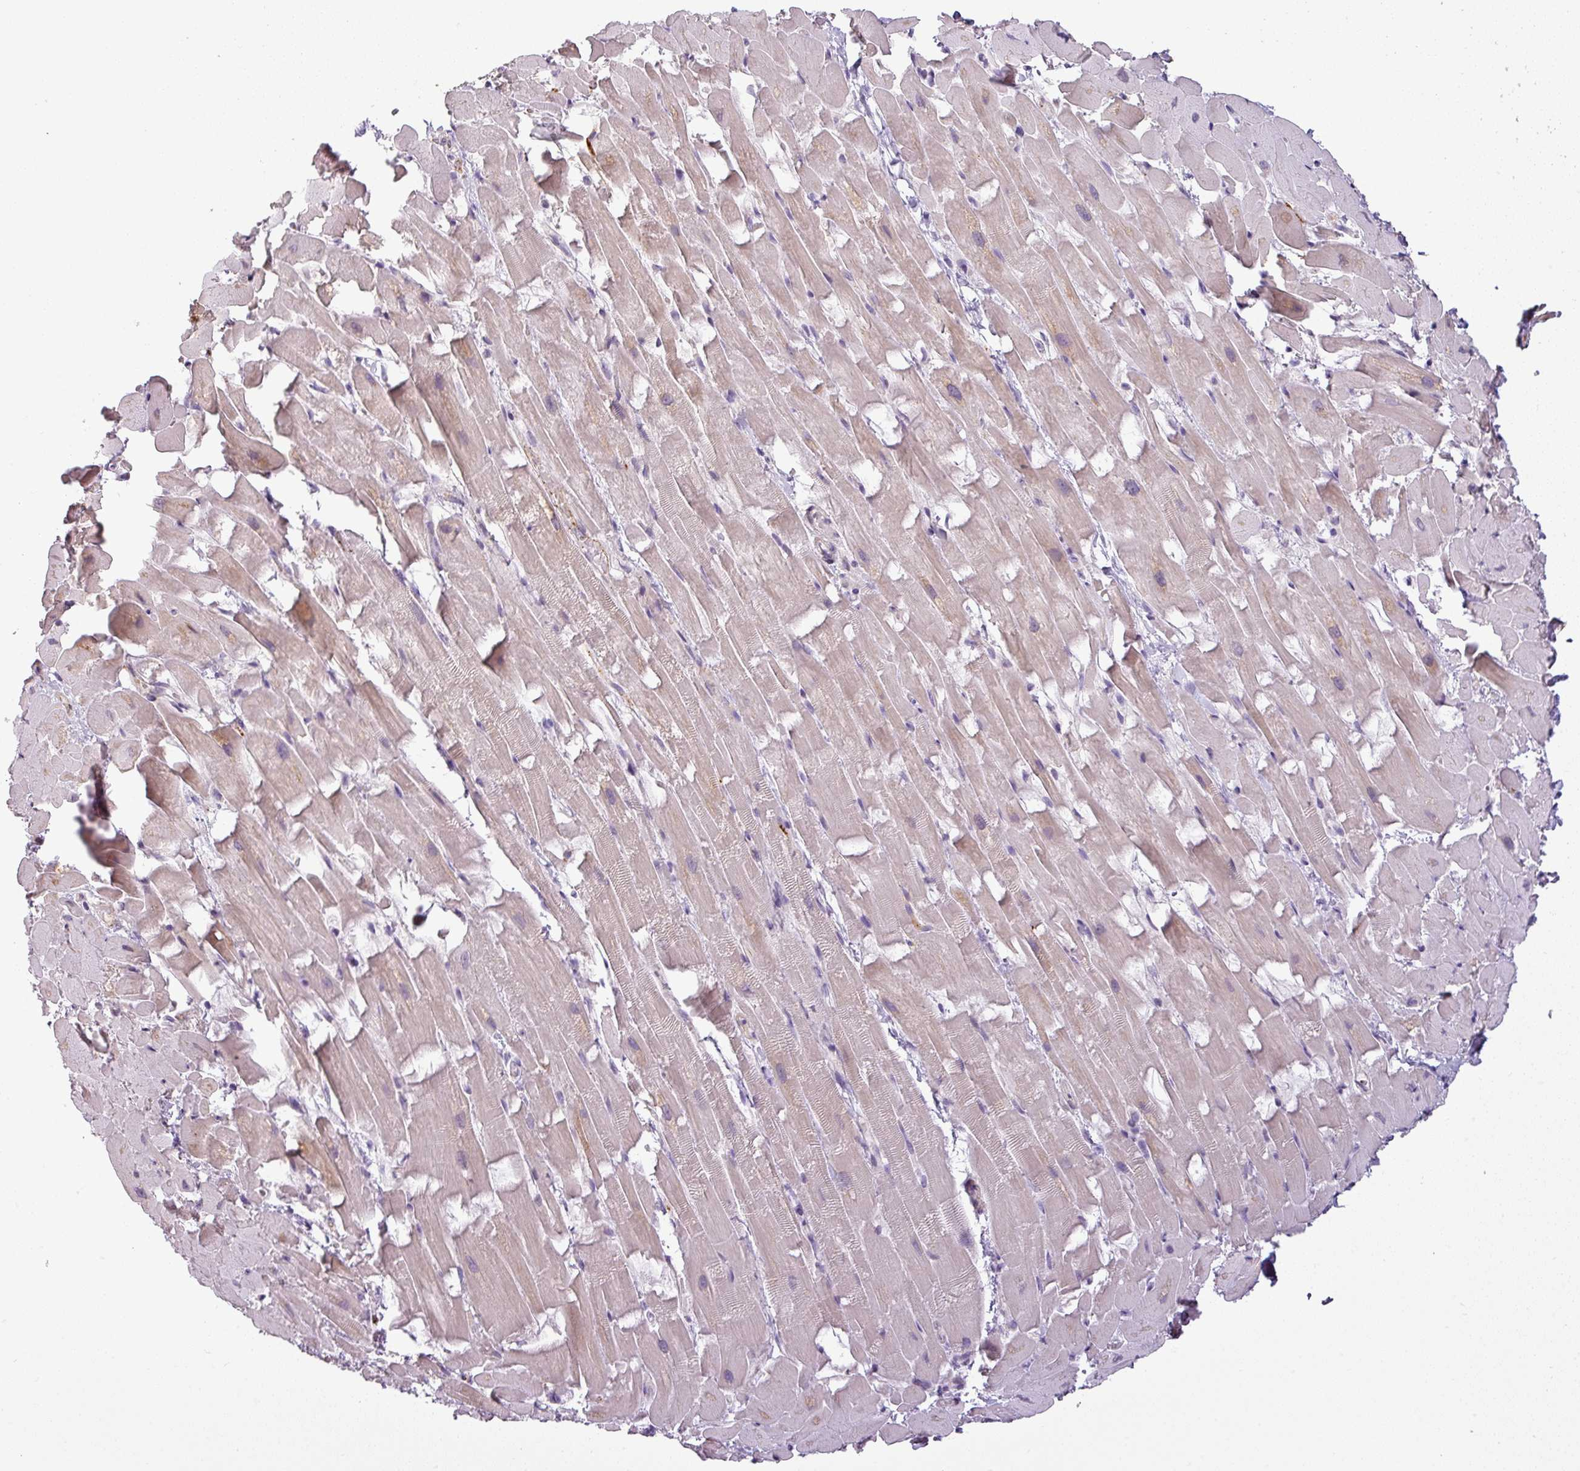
{"staining": {"intensity": "weak", "quantity": "25%-75%", "location": "cytoplasmic/membranous"}, "tissue": "heart muscle", "cell_type": "Cardiomyocytes", "image_type": "normal", "snomed": [{"axis": "morphology", "description": "Normal tissue, NOS"}, {"axis": "topography", "description": "Heart"}], "caption": "Approximately 25%-75% of cardiomyocytes in benign human heart muscle reveal weak cytoplasmic/membranous protein positivity as visualized by brown immunohistochemical staining.", "gene": "APOC1", "patient": {"sex": "male", "age": 37}}